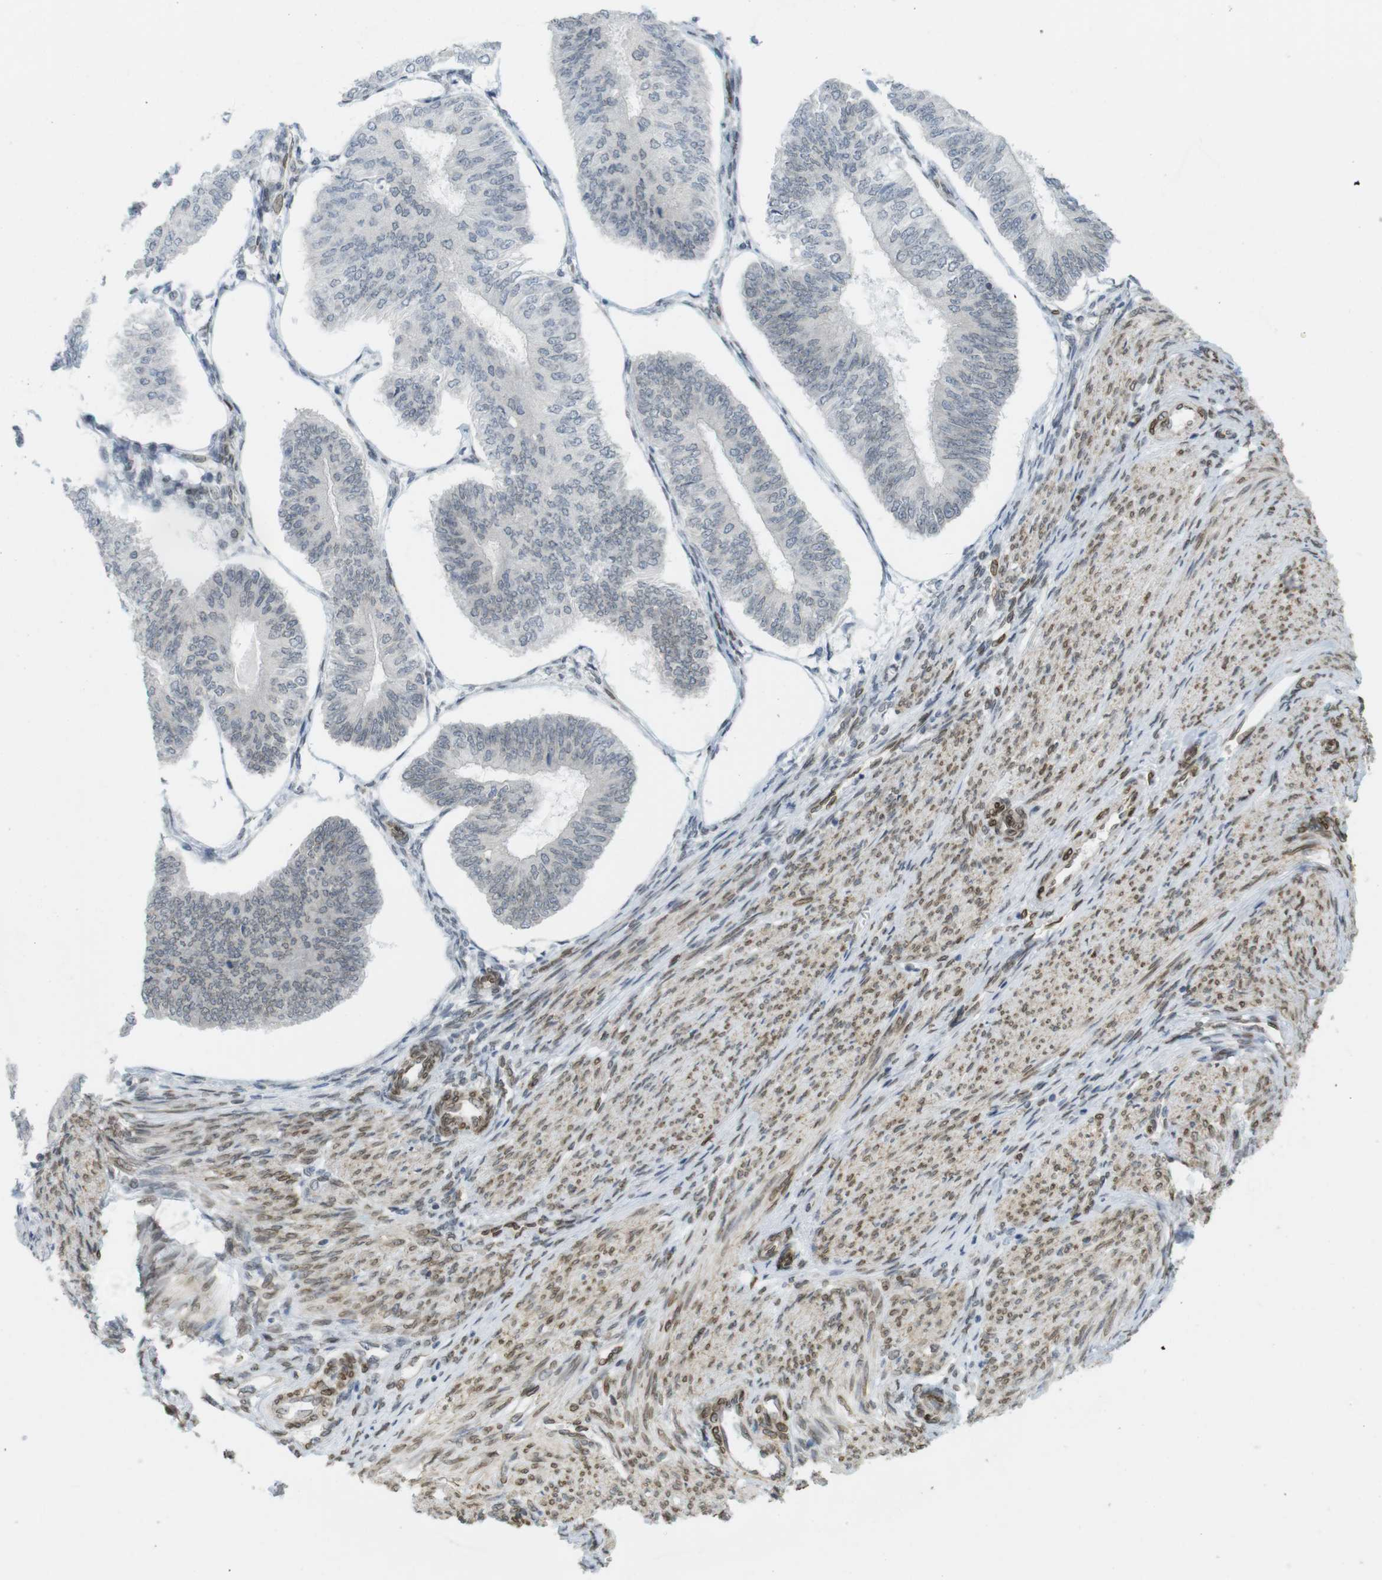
{"staining": {"intensity": "weak", "quantity": "<25%", "location": "cytoplasmic/membranous,nuclear"}, "tissue": "endometrial cancer", "cell_type": "Tumor cells", "image_type": "cancer", "snomed": [{"axis": "morphology", "description": "Adenocarcinoma, NOS"}, {"axis": "topography", "description": "Endometrium"}], "caption": "DAB immunohistochemical staining of human endometrial adenocarcinoma shows no significant positivity in tumor cells.", "gene": "ARL6IP6", "patient": {"sex": "female", "age": 58}}